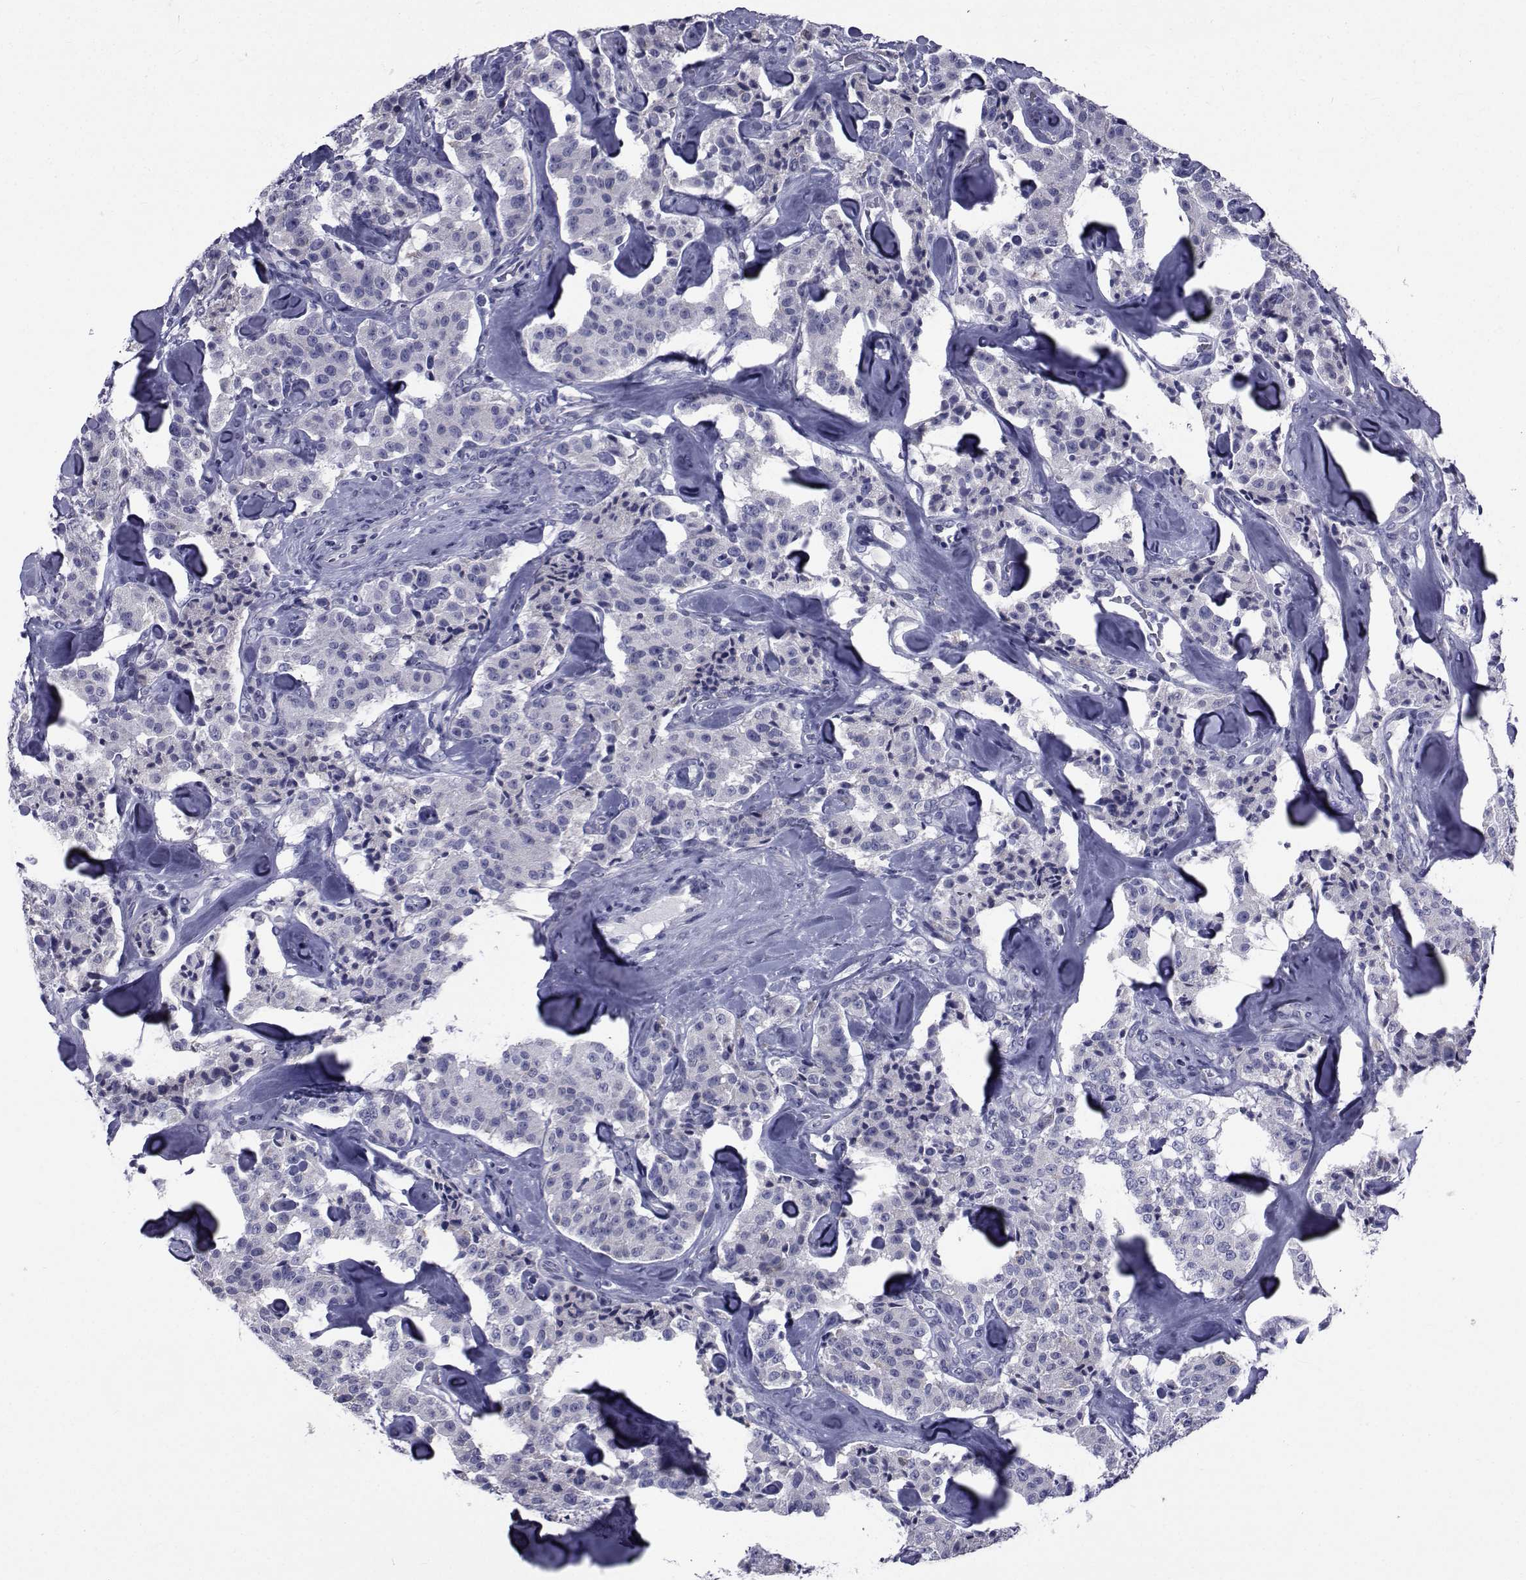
{"staining": {"intensity": "negative", "quantity": "none", "location": "none"}, "tissue": "carcinoid", "cell_type": "Tumor cells", "image_type": "cancer", "snomed": [{"axis": "morphology", "description": "Carcinoid, malignant, NOS"}, {"axis": "topography", "description": "Pancreas"}], "caption": "Immunohistochemistry image of neoplastic tissue: human carcinoid stained with DAB (3,3'-diaminobenzidine) demonstrates no significant protein positivity in tumor cells.", "gene": "ROPN1", "patient": {"sex": "male", "age": 41}}